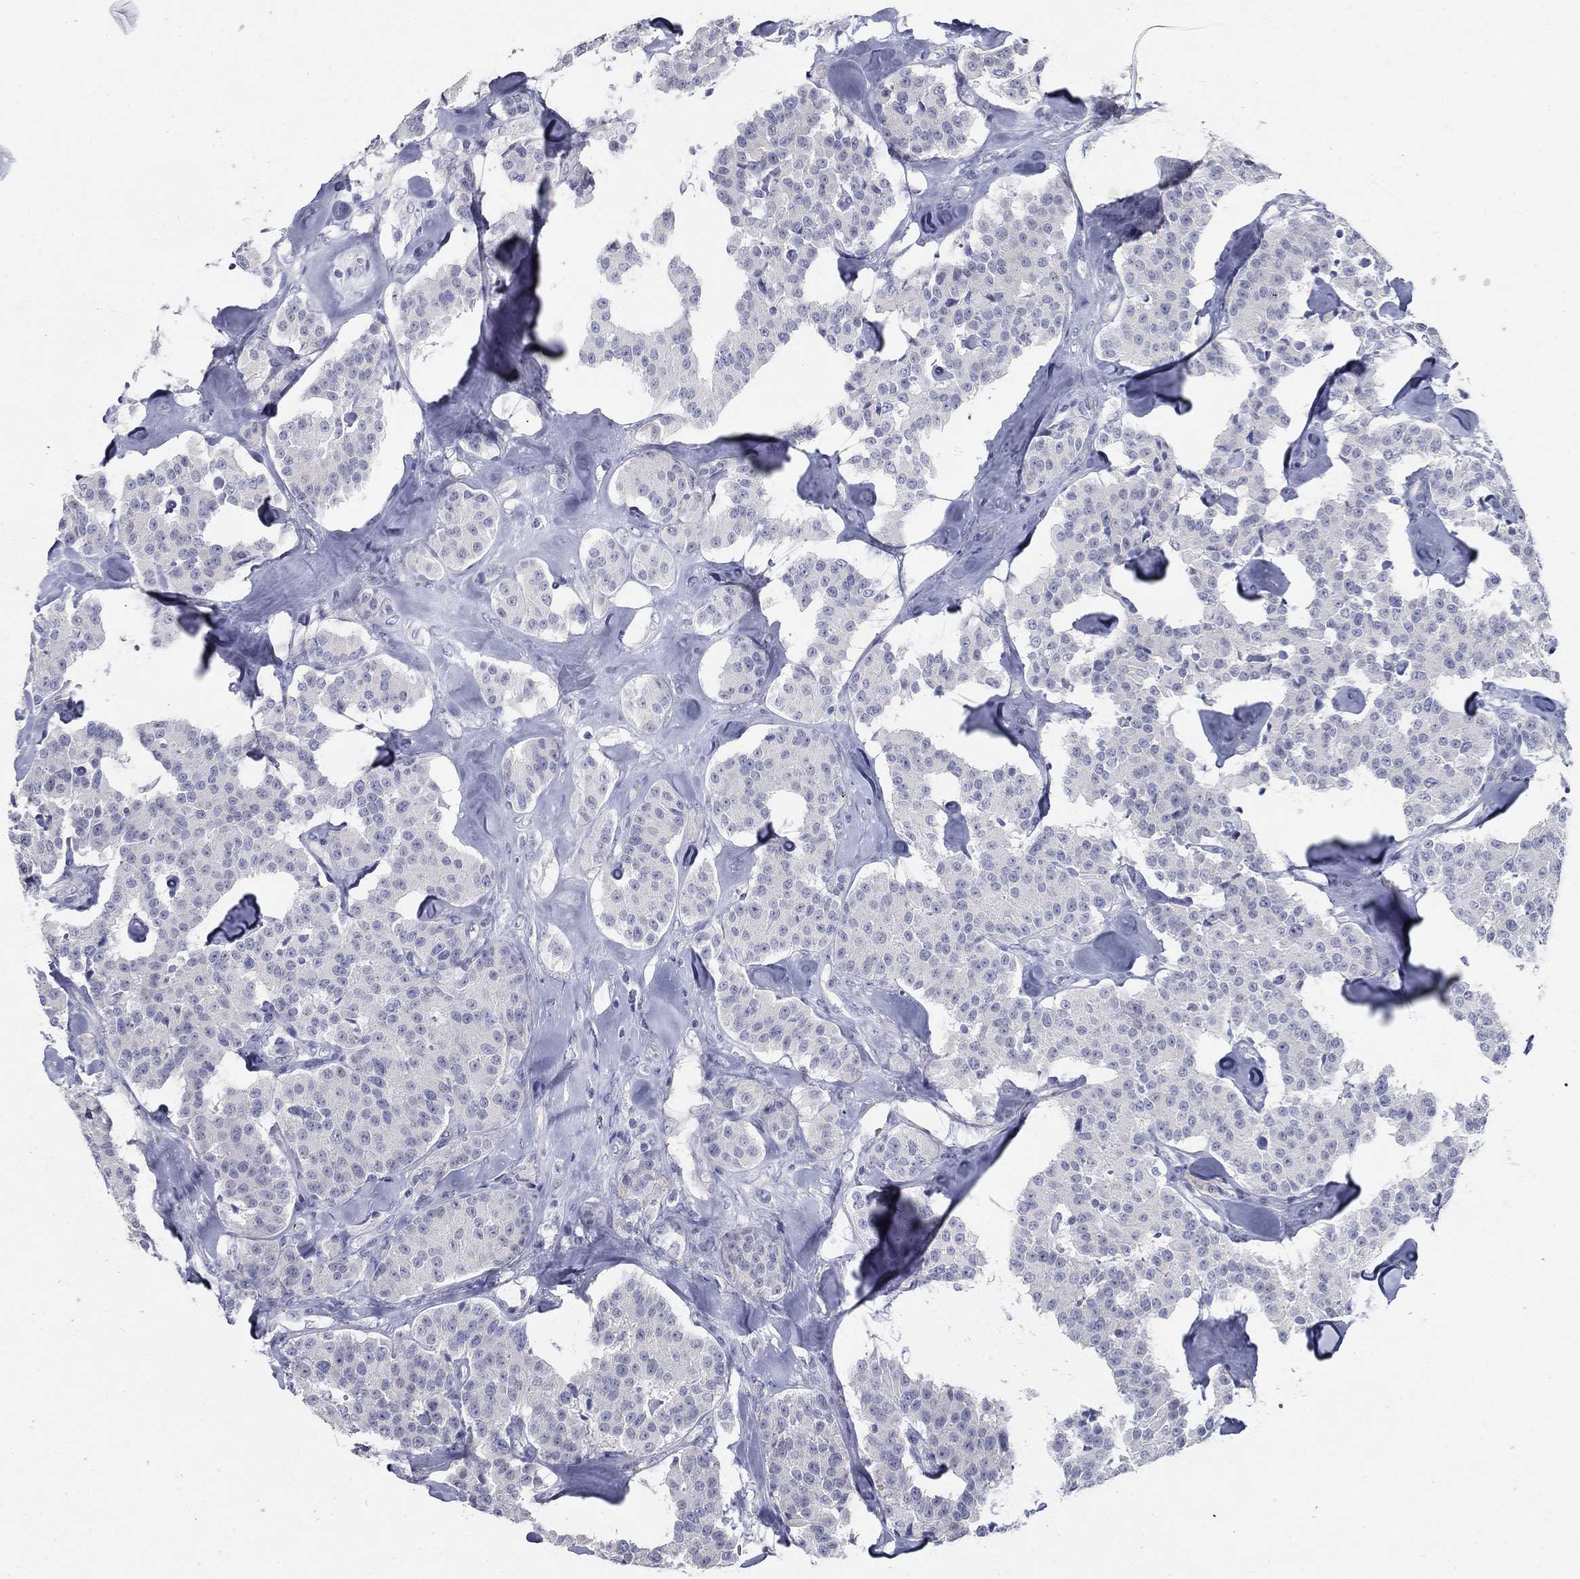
{"staining": {"intensity": "negative", "quantity": "none", "location": "none"}, "tissue": "carcinoid", "cell_type": "Tumor cells", "image_type": "cancer", "snomed": [{"axis": "morphology", "description": "Carcinoid, malignant, NOS"}, {"axis": "topography", "description": "Pancreas"}], "caption": "There is no significant staining in tumor cells of malignant carcinoid.", "gene": "GUCA1A", "patient": {"sex": "male", "age": 41}}